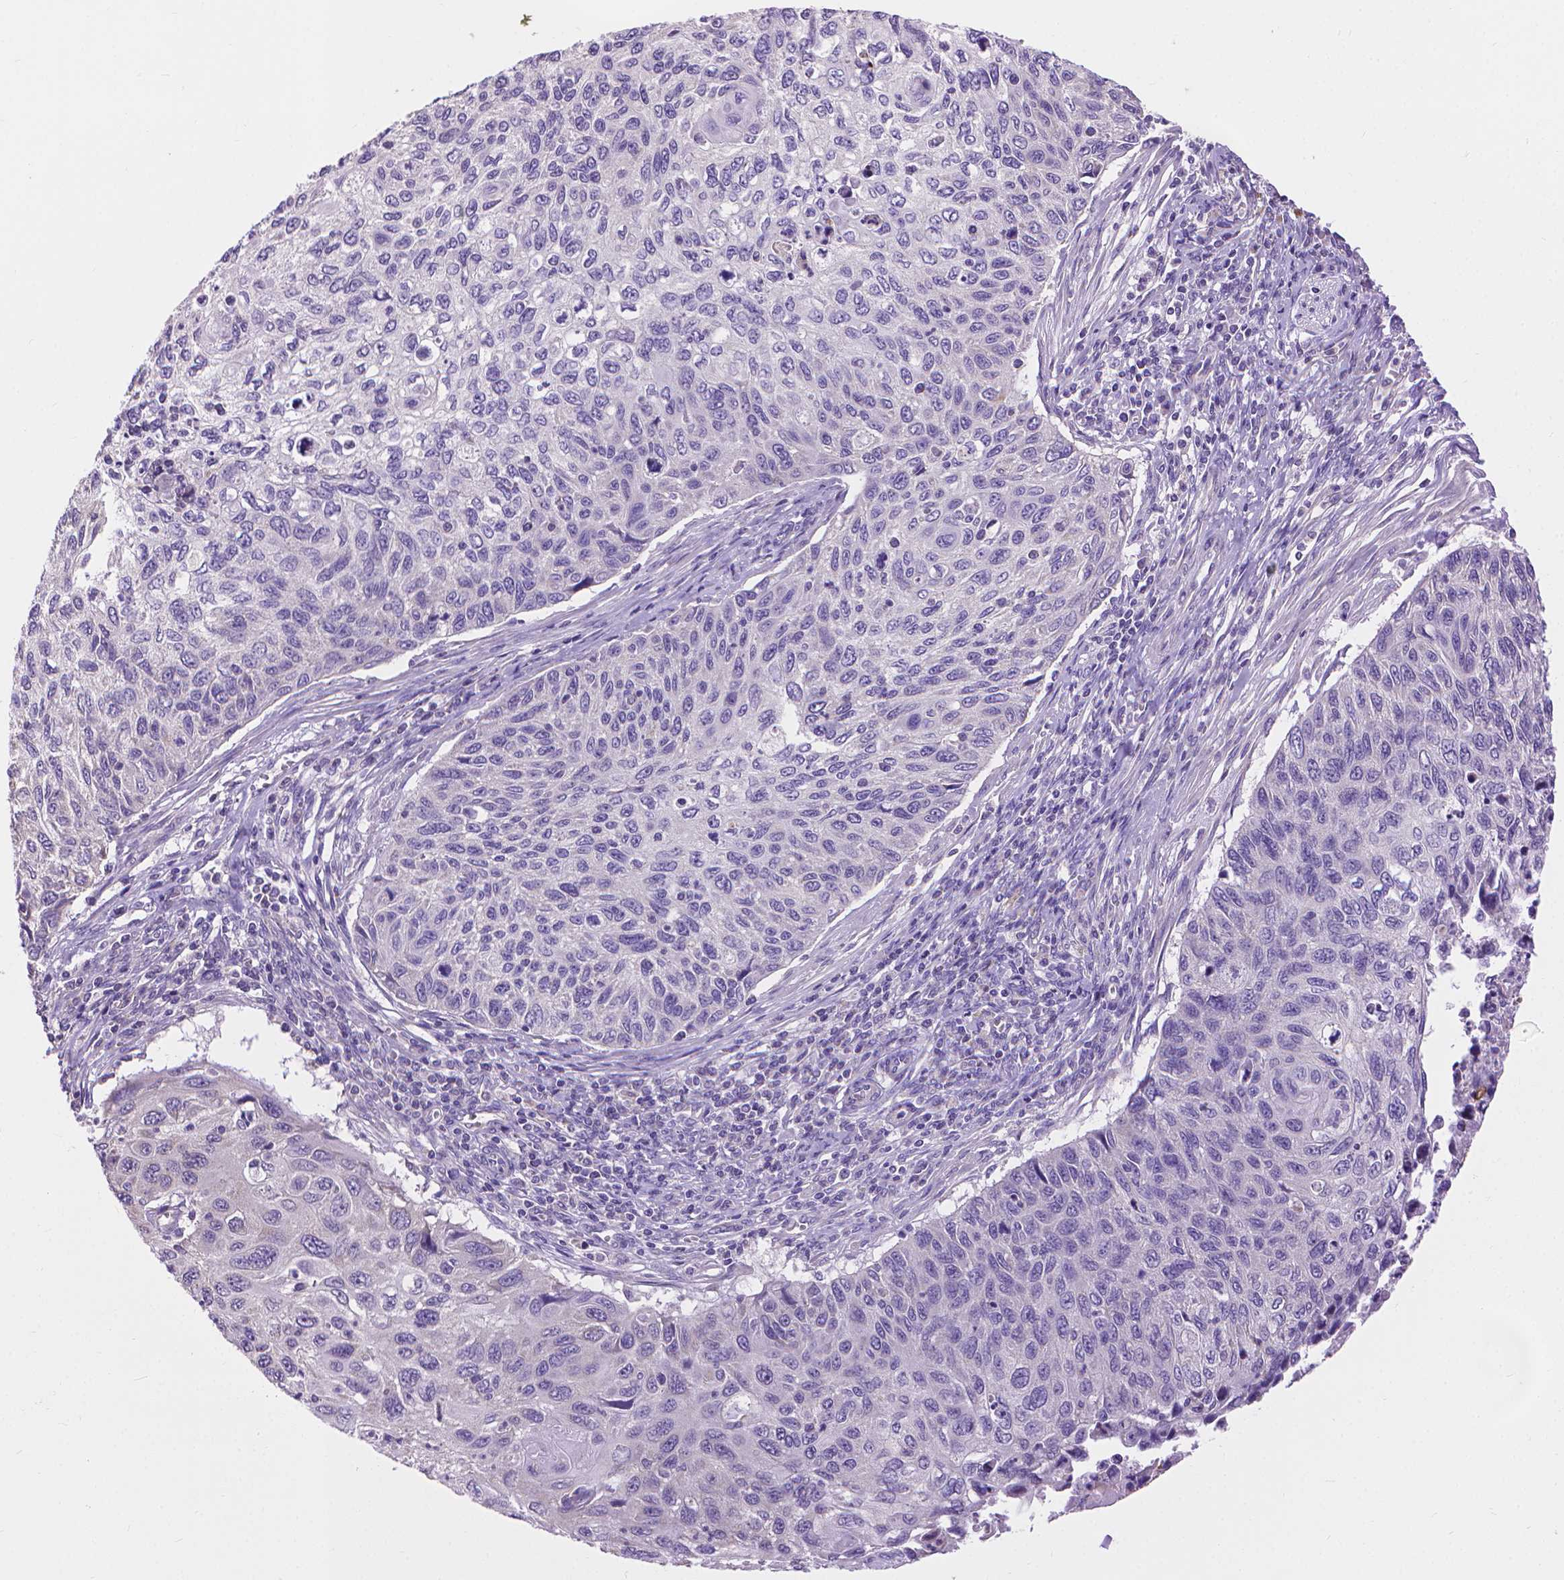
{"staining": {"intensity": "negative", "quantity": "none", "location": "none"}, "tissue": "cervical cancer", "cell_type": "Tumor cells", "image_type": "cancer", "snomed": [{"axis": "morphology", "description": "Squamous cell carcinoma, NOS"}, {"axis": "topography", "description": "Cervix"}], "caption": "DAB immunohistochemical staining of human cervical cancer reveals no significant staining in tumor cells. (Stains: DAB (3,3'-diaminobenzidine) immunohistochemistry with hematoxylin counter stain, Microscopy: brightfield microscopy at high magnification).", "gene": "SYN1", "patient": {"sex": "female", "age": 70}}